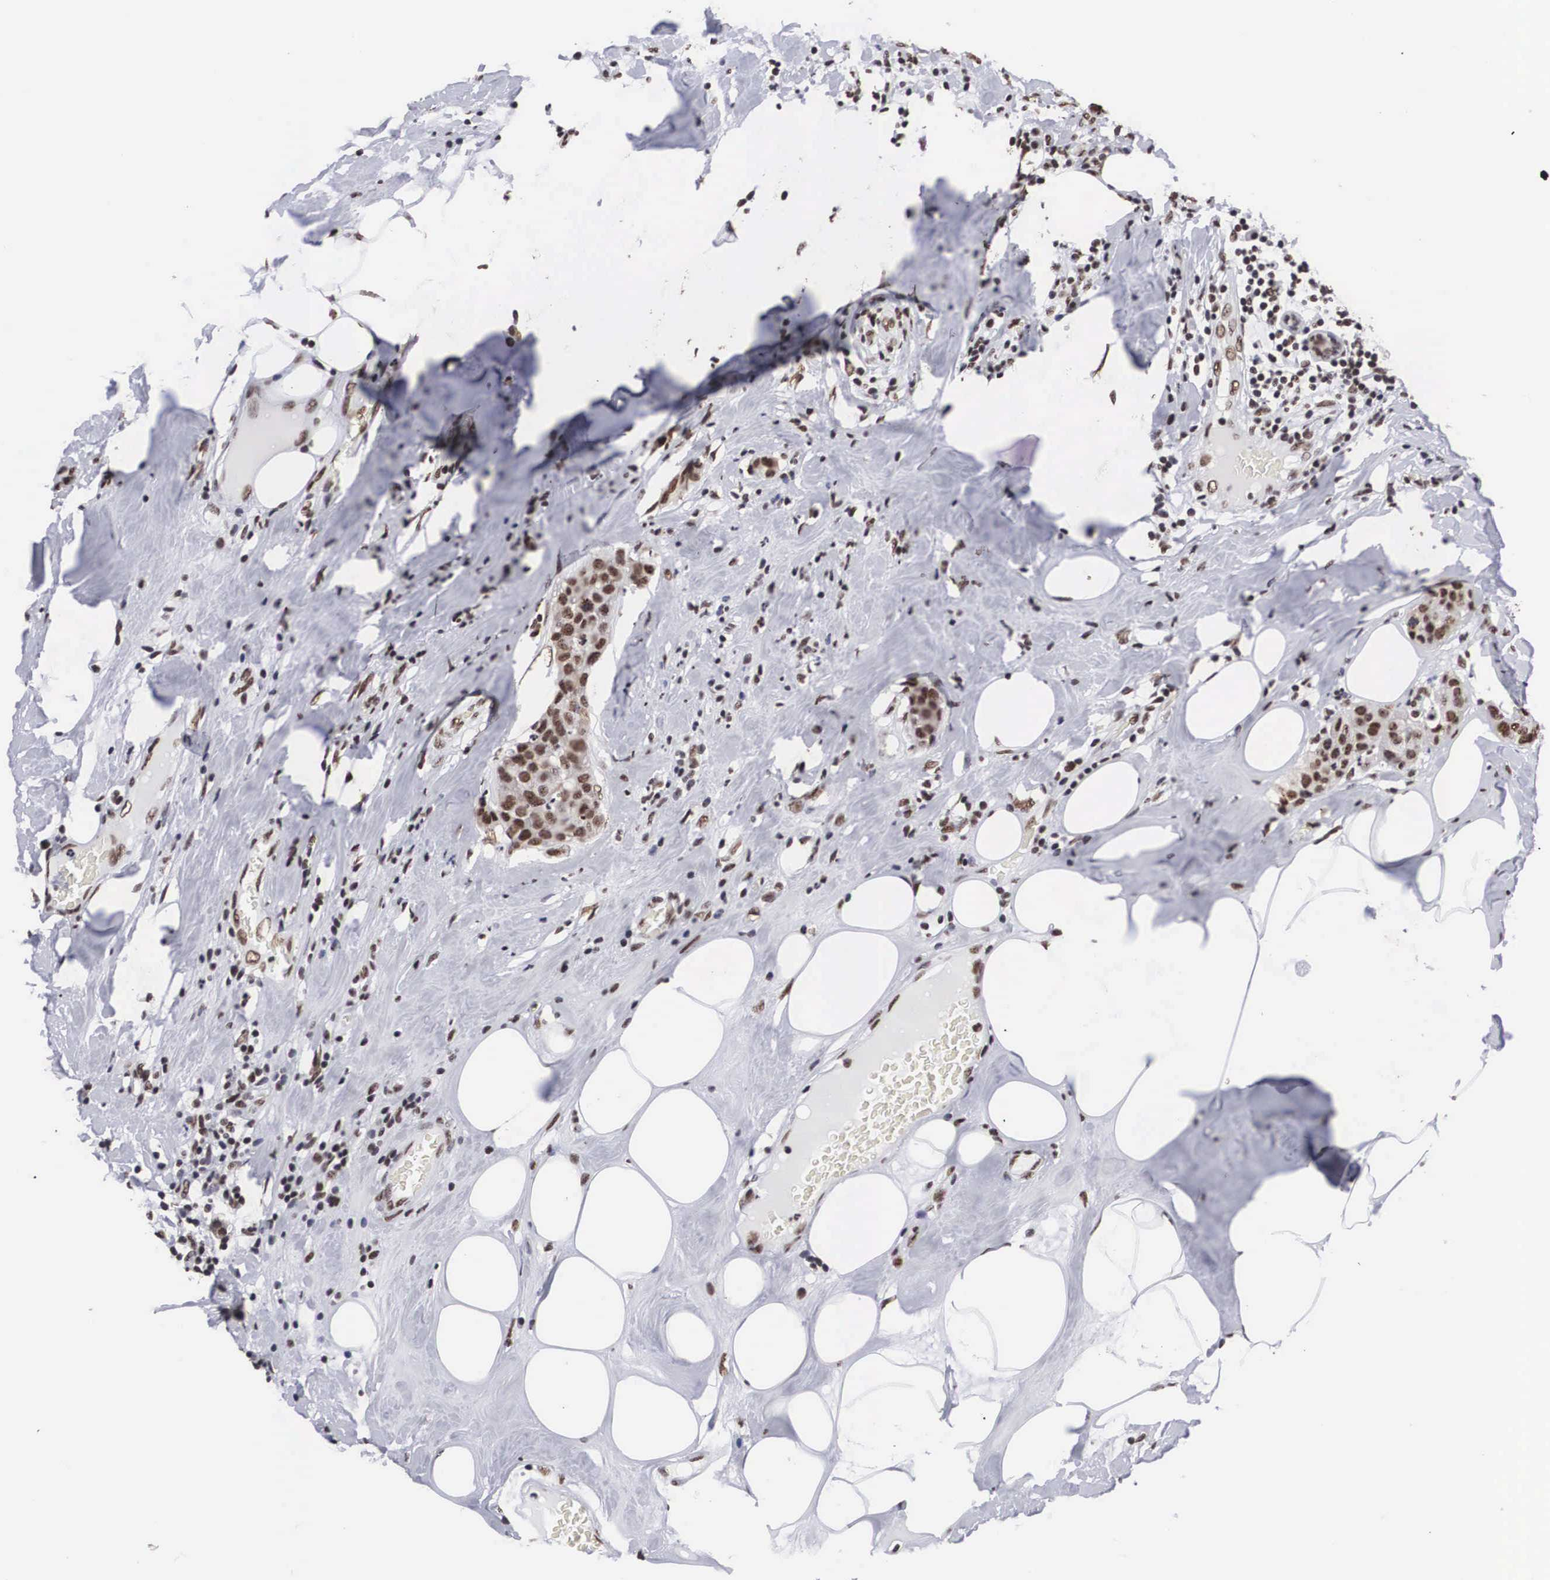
{"staining": {"intensity": "moderate", "quantity": ">75%", "location": "nuclear"}, "tissue": "breast cancer", "cell_type": "Tumor cells", "image_type": "cancer", "snomed": [{"axis": "morphology", "description": "Duct carcinoma"}, {"axis": "topography", "description": "Breast"}], "caption": "High-power microscopy captured an IHC micrograph of breast cancer (invasive ductal carcinoma), revealing moderate nuclear staining in about >75% of tumor cells.", "gene": "ACIN1", "patient": {"sex": "female", "age": 45}}